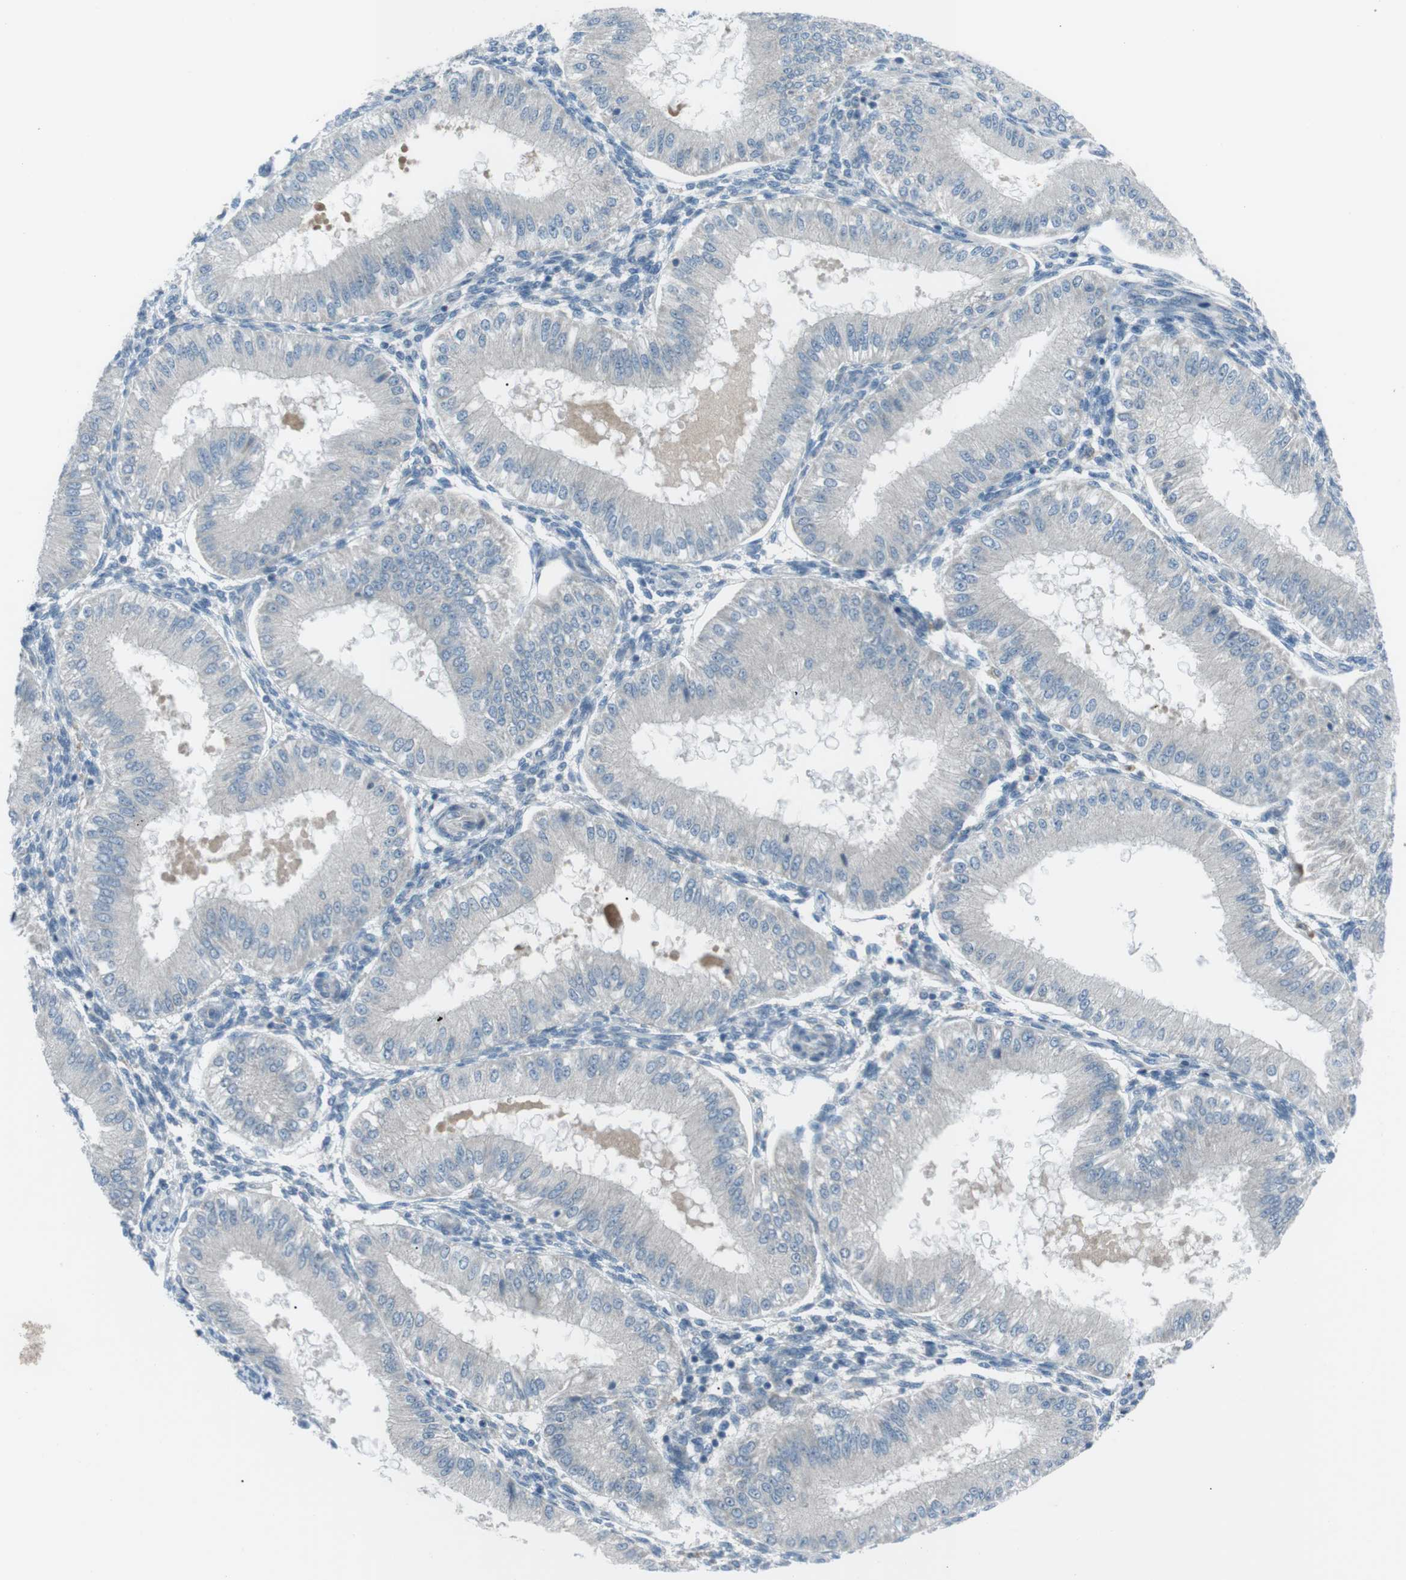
{"staining": {"intensity": "negative", "quantity": "none", "location": "none"}, "tissue": "endometrium", "cell_type": "Cells in endometrial stroma", "image_type": "normal", "snomed": [{"axis": "morphology", "description": "Normal tissue, NOS"}, {"axis": "topography", "description": "Endometrium"}], "caption": "Immunohistochemical staining of benign endometrium exhibits no significant staining in cells in endometrial stroma. Brightfield microscopy of IHC stained with DAB (brown) and hematoxylin (blue), captured at high magnification.", "gene": "FCRLA", "patient": {"sex": "female", "age": 39}}